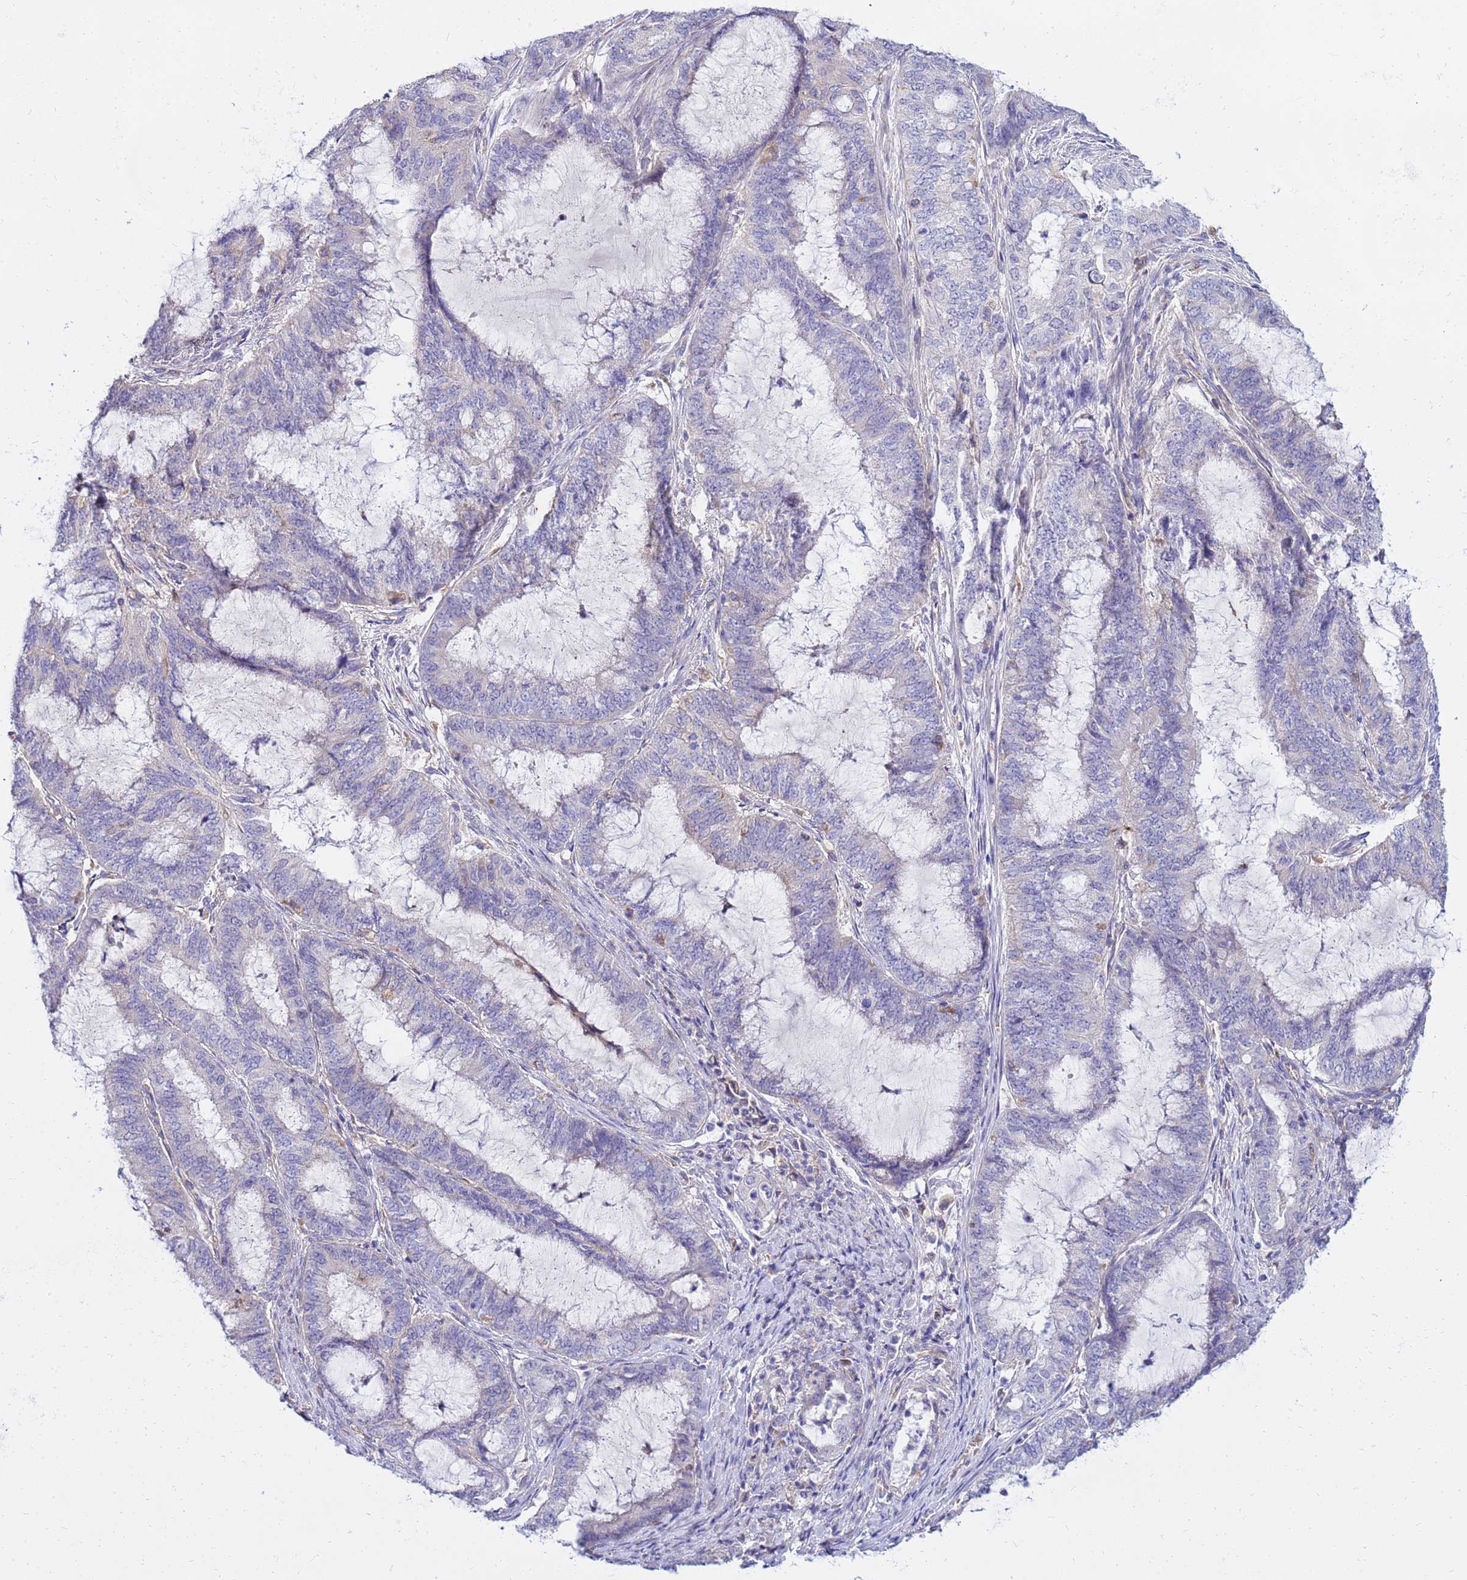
{"staining": {"intensity": "negative", "quantity": "none", "location": "none"}, "tissue": "endometrial cancer", "cell_type": "Tumor cells", "image_type": "cancer", "snomed": [{"axis": "morphology", "description": "Adenocarcinoma, NOS"}, {"axis": "topography", "description": "Endometrium"}], "caption": "DAB (3,3'-diaminobenzidine) immunohistochemical staining of human endometrial cancer (adenocarcinoma) exhibits no significant expression in tumor cells.", "gene": "HERC5", "patient": {"sex": "female", "age": 51}}